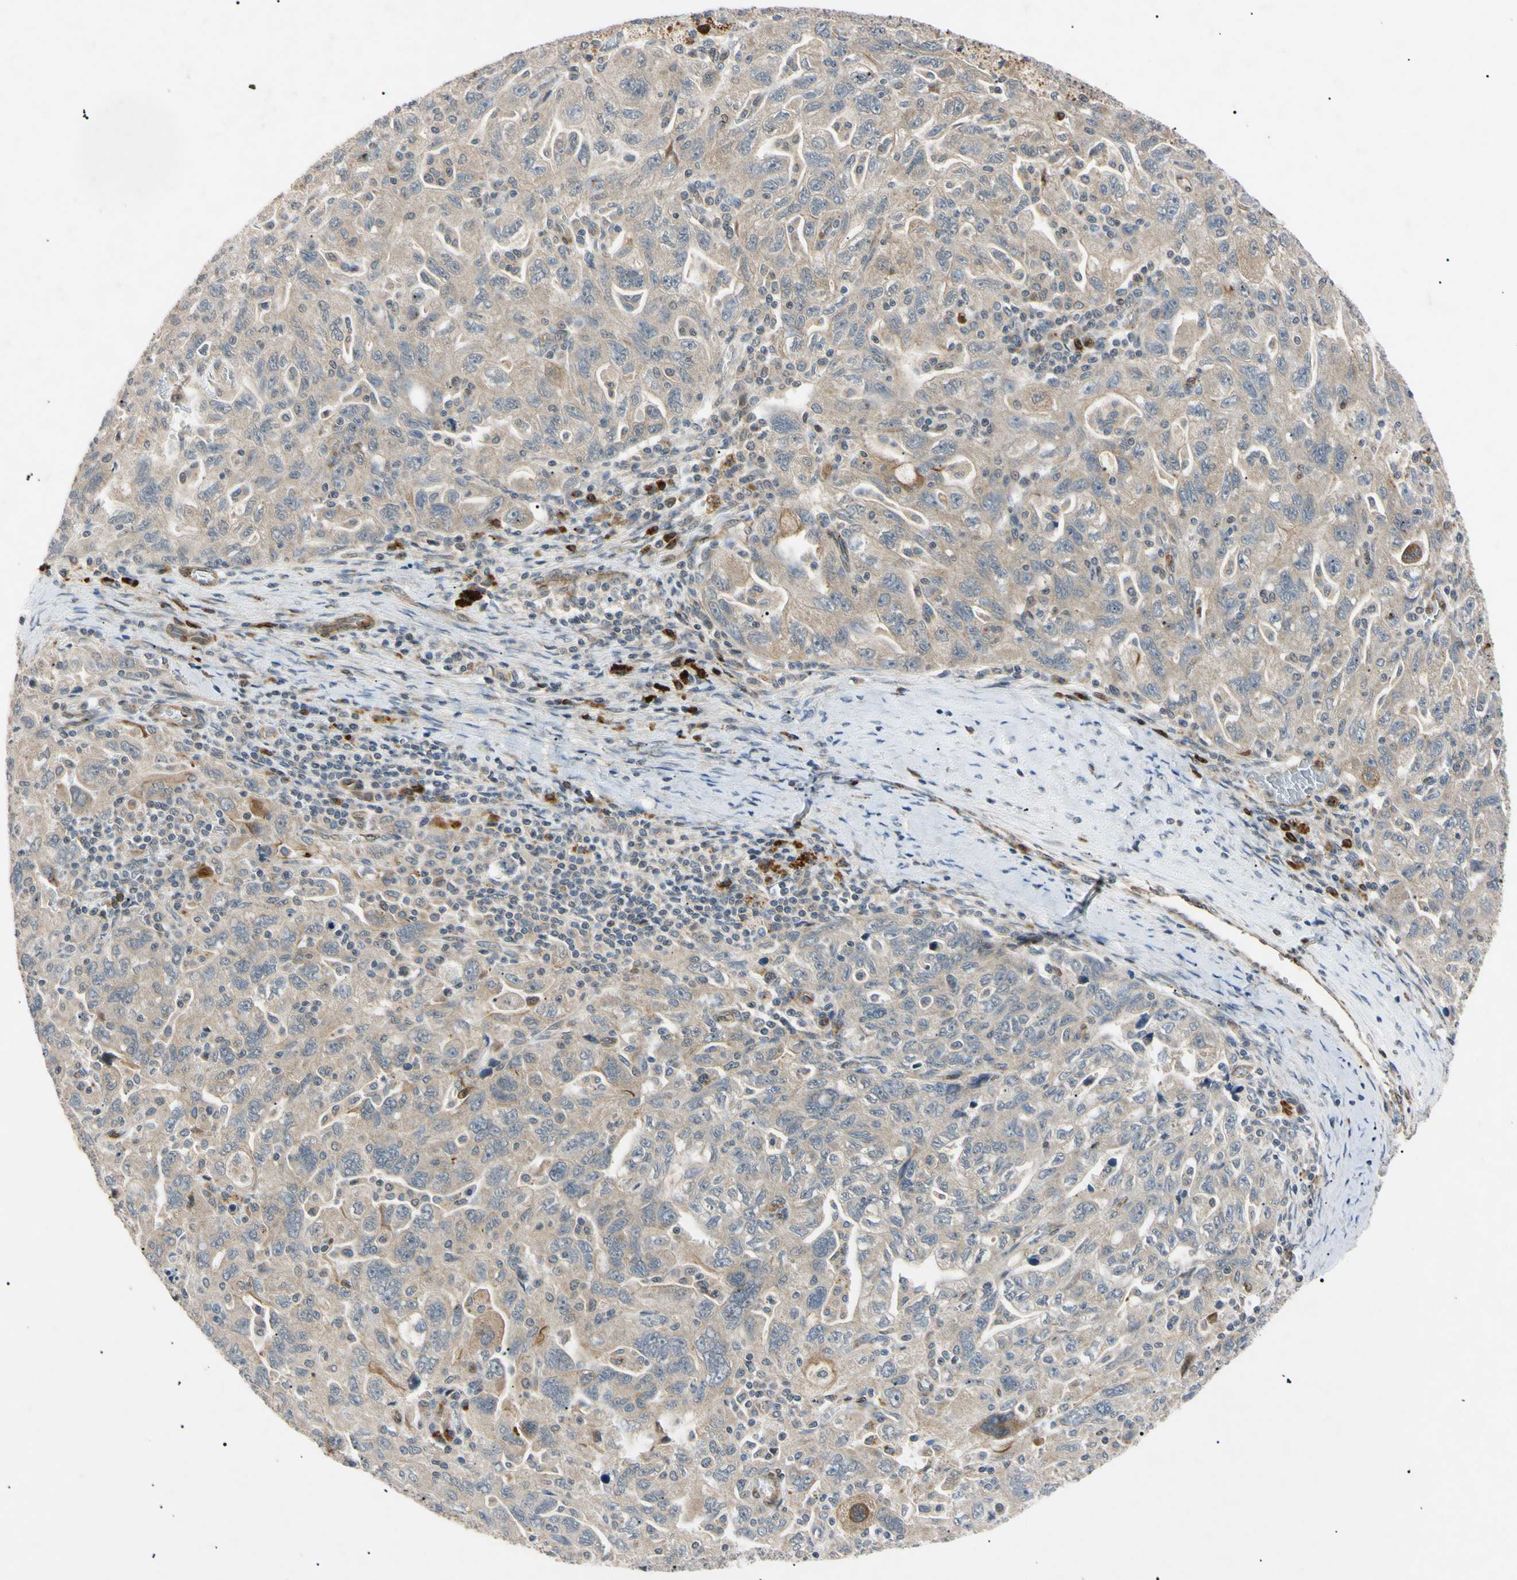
{"staining": {"intensity": "weak", "quantity": ">75%", "location": "cytoplasmic/membranous"}, "tissue": "ovarian cancer", "cell_type": "Tumor cells", "image_type": "cancer", "snomed": [{"axis": "morphology", "description": "Carcinoma, NOS"}, {"axis": "morphology", "description": "Cystadenocarcinoma, serous, NOS"}, {"axis": "topography", "description": "Ovary"}], "caption": "Immunohistochemical staining of ovarian serous cystadenocarcinoma displays weak cytoplasmic/membranous protein positivity in about >75% of tumor cells.", "gene": "TUBB4A", "patient": {"sex": "female", "age": 69}}